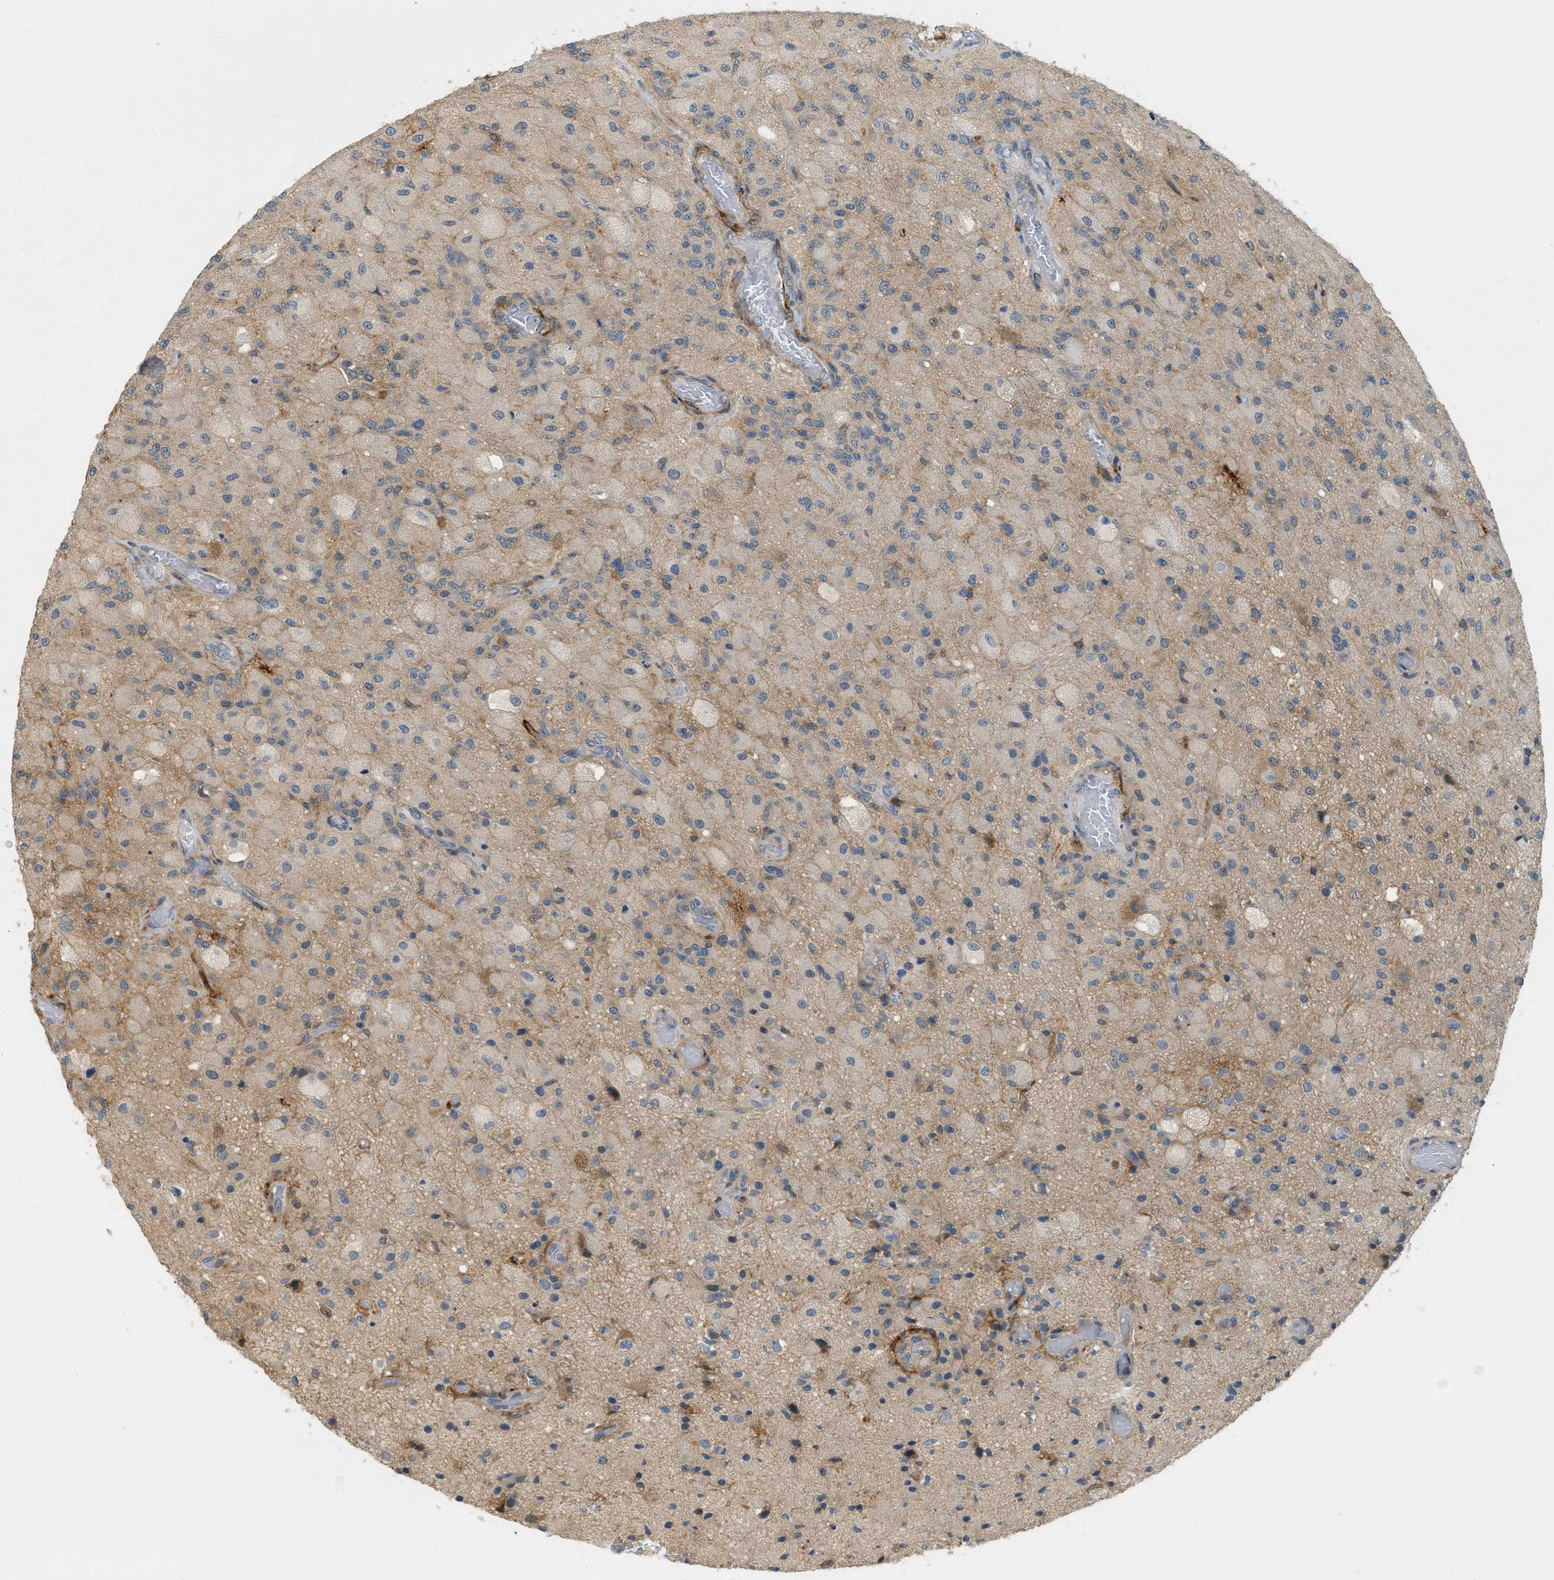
{"staining": {"intensity": "negative", "quantity": "none", "location": "none"}, "tissue": "glioma", "cell_type": "Tumor cells", "image_type": "cancer", "snomed": [{"axis": "morphology", "description": "Normal tissue, NOS"}, {"axis": "morphology", "description": "Glioma, malignant, High grade"}, {"axis": "topography", "description": "Cerebral cortex"}], "caption": "An image of high-grade glioma (malignant) stained for a protein reveals no brown staining in tumor cells. The staining was performed using DAB to visualize the protein expression in brown, while the nuclei were stained in blue with hematoxylin (Magnification: 20x).", "gene": "PDCL3", "patient": {"sex": "male", "age": 77}}